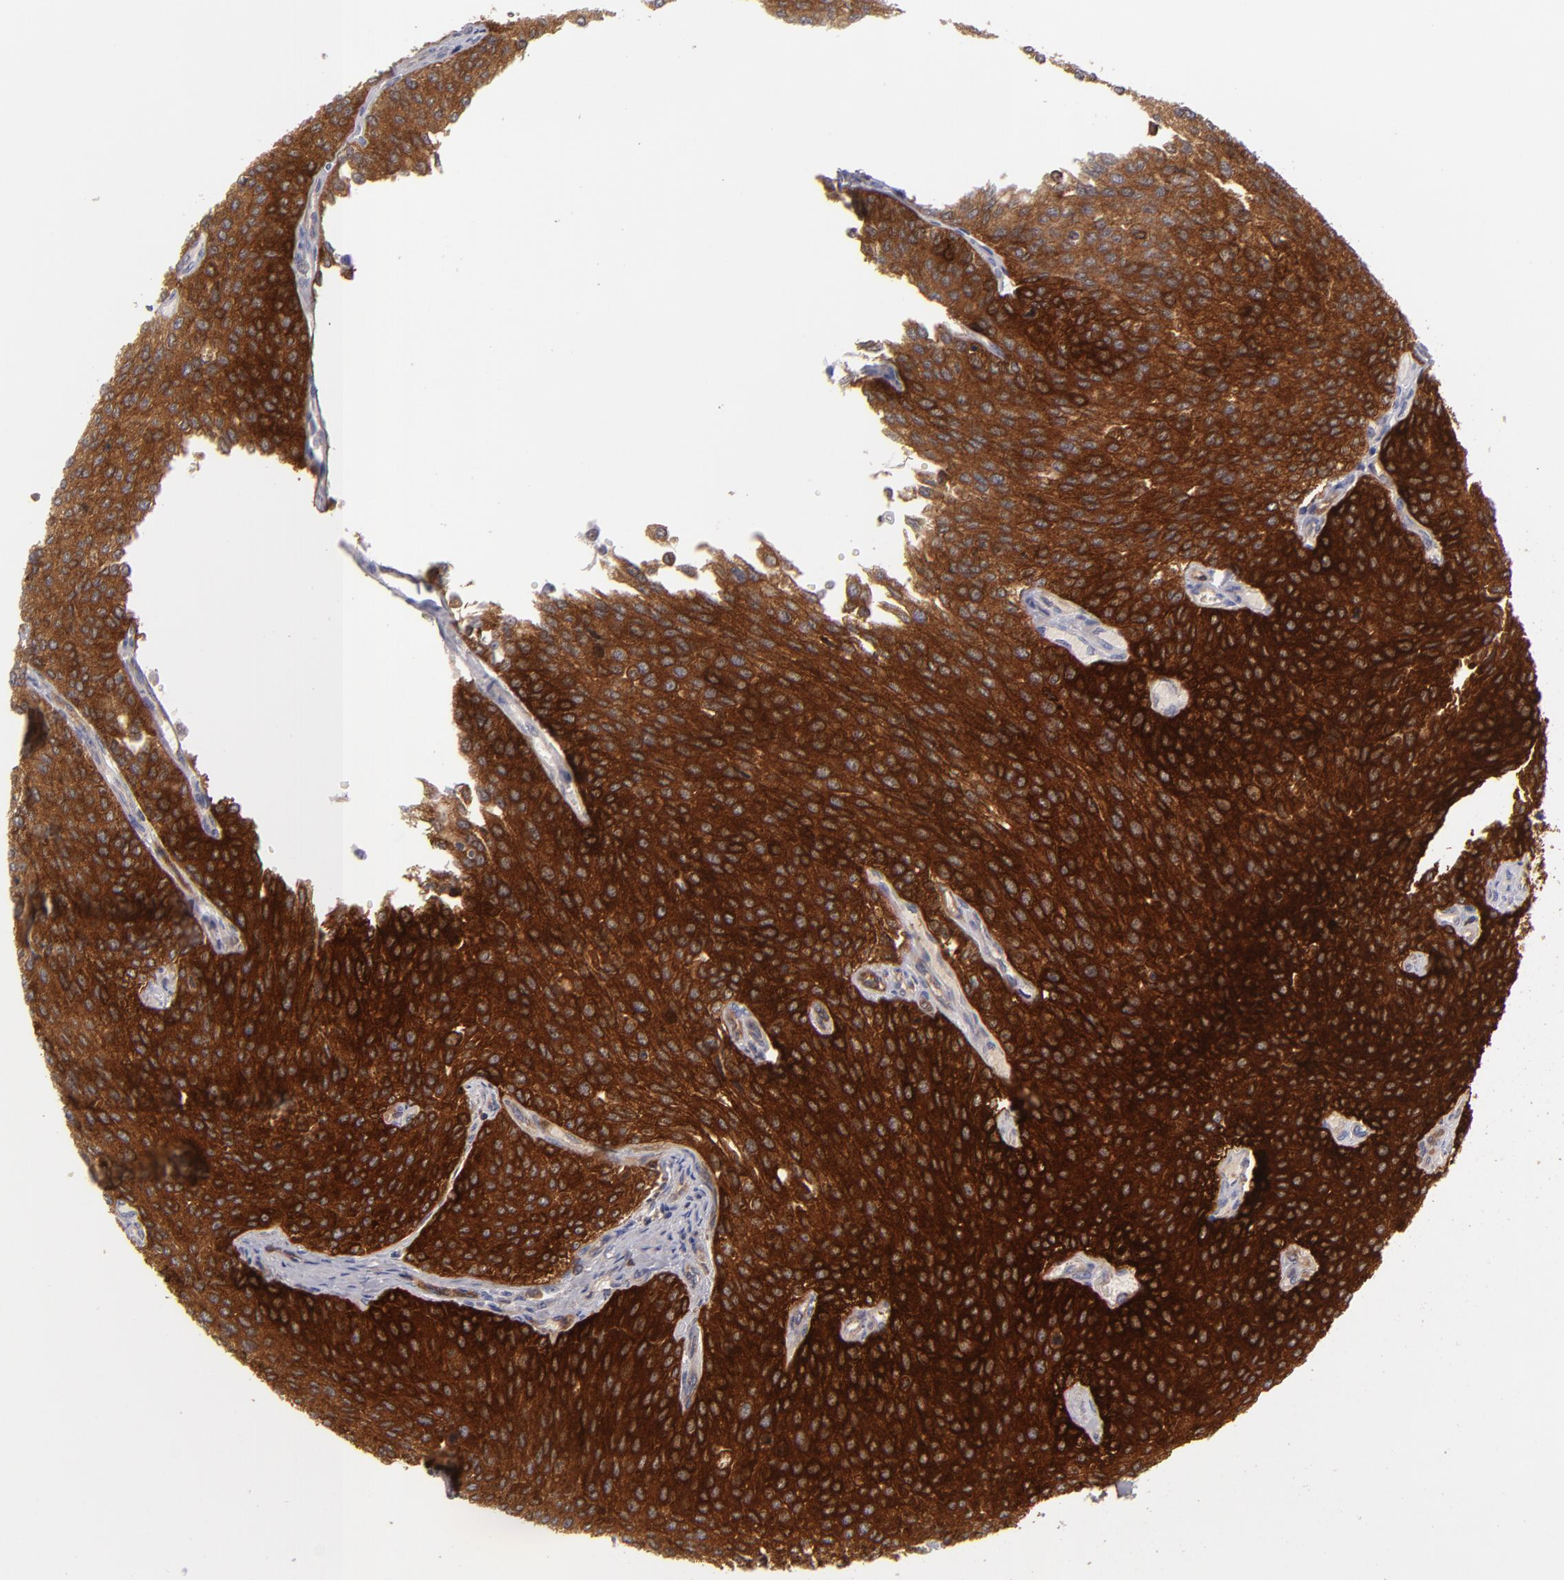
{"staining": {"intensity": "strong", "quantity": ">75%", "location": "cytoplasmic/membranous"}, "tissue": "urothelial cancer", "cell_type": "Tumor cells", "image_type": "cancer", "snomed": [{"axis": "morphology", "description": "Urothelial carcinoma, Low grade"}, {"axis": "topography", "description": "Urinary bladder"}], "caption": "Protein expression analysis of low-grade urothelial carcinoma demonstrates strong cytoplasmic/membranous staining in about >75% of tumor cells.", "gene": "MMP10", "patient": {"sex": "female", "age": 73}}